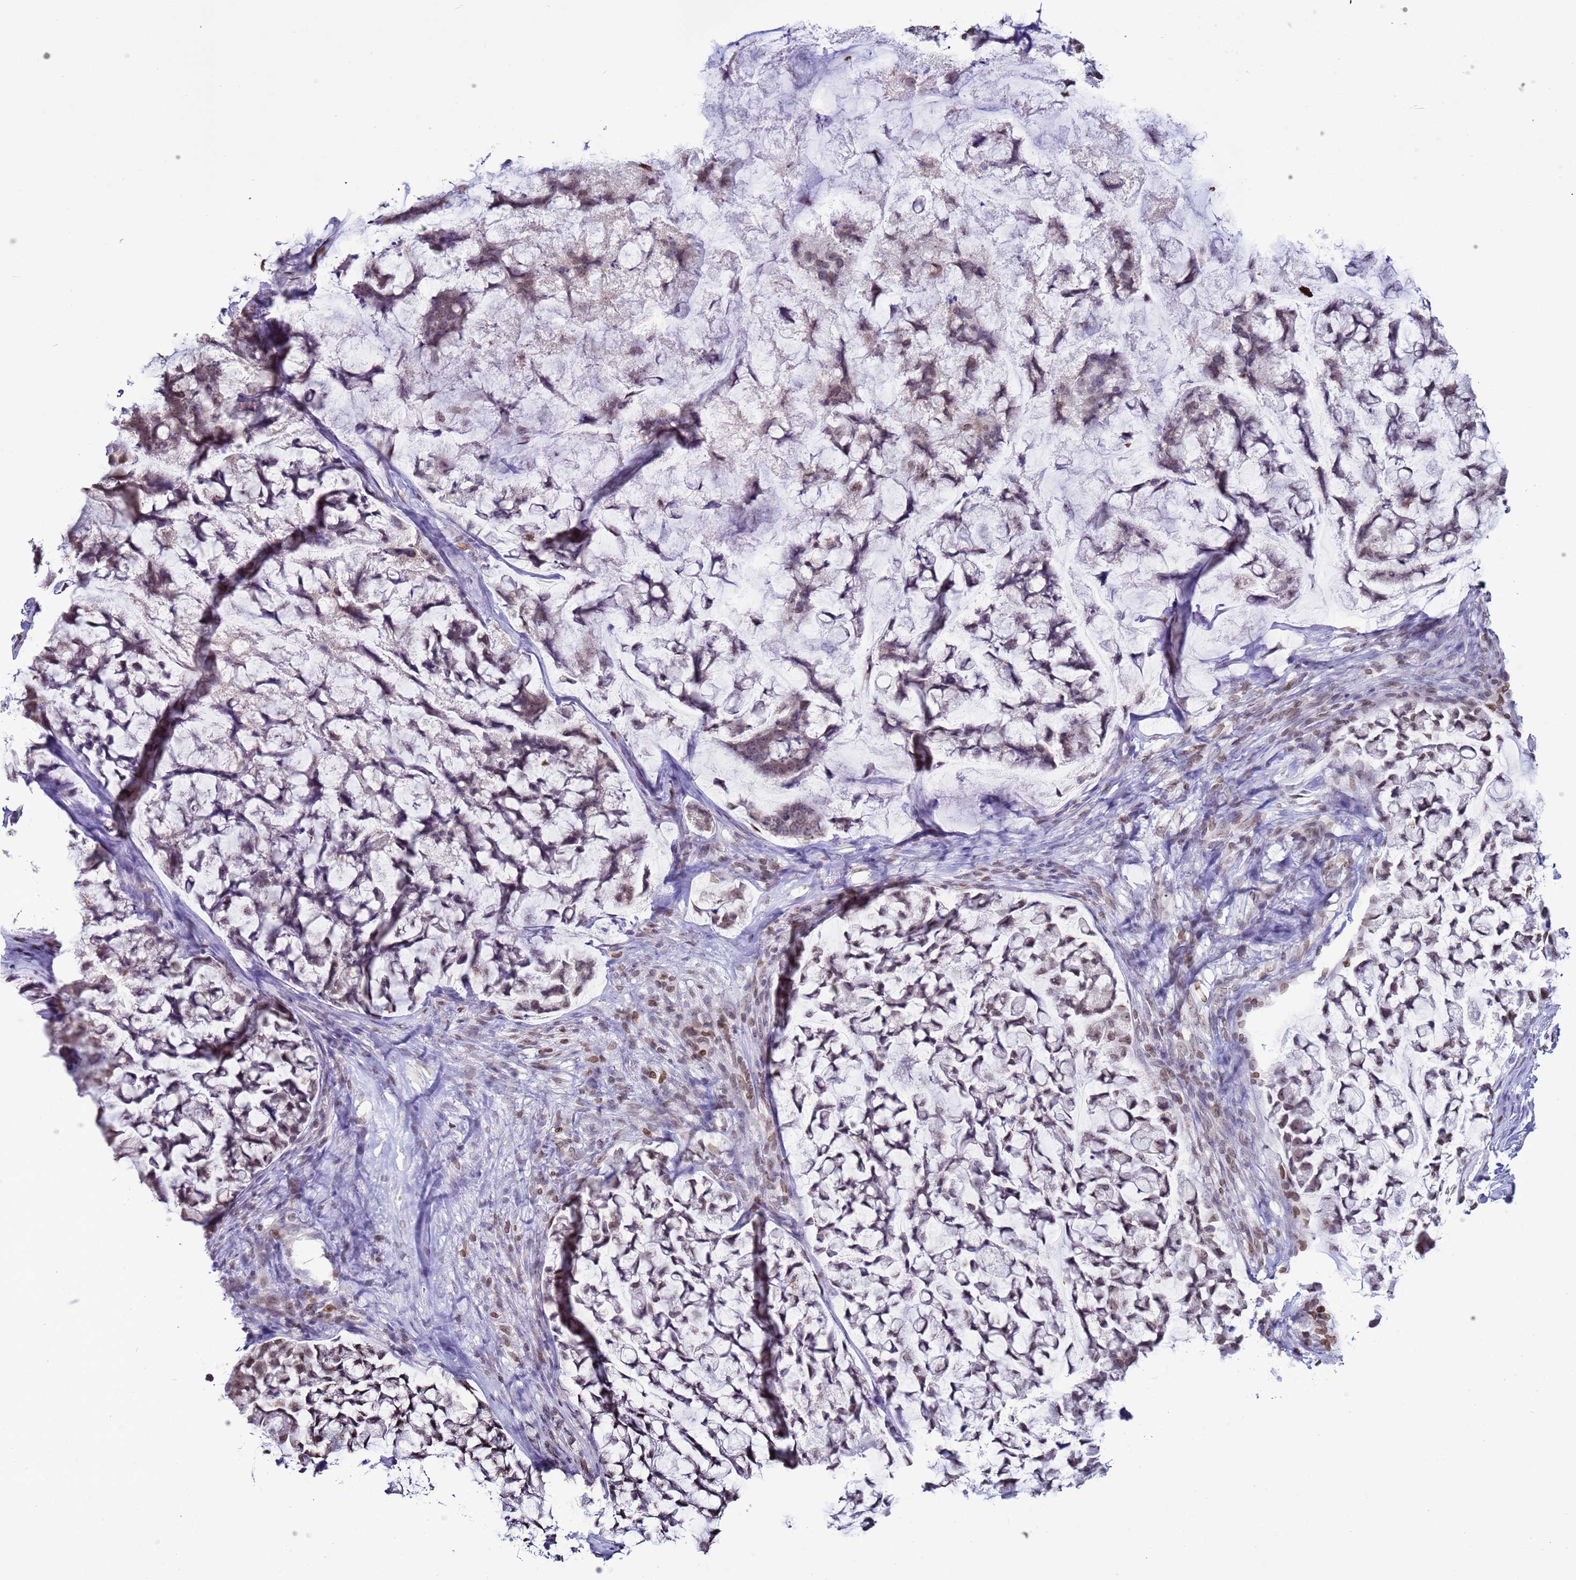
{"staining": {"intensity": "weak", "quantity": "25%-75%", "location": "nuclear"}, "tissue": "stomach cancer", "cell_type": "Tumor cells", "image_type": "cancer", "snomed": [{"axis": "morphology", "description": "Adenocarcinoma, NOS"}, {"axis": "topography", "description": "Stomach, lower"}], "caption": "The micrograph reveals immunohistochemical staining of adenocarcinoma (stomach). There is weak nuclear positivity is seen in about 25%-75% of tumor cells.", "gene": "DHX37", "patient": {"sex": "male", "age": 67}}